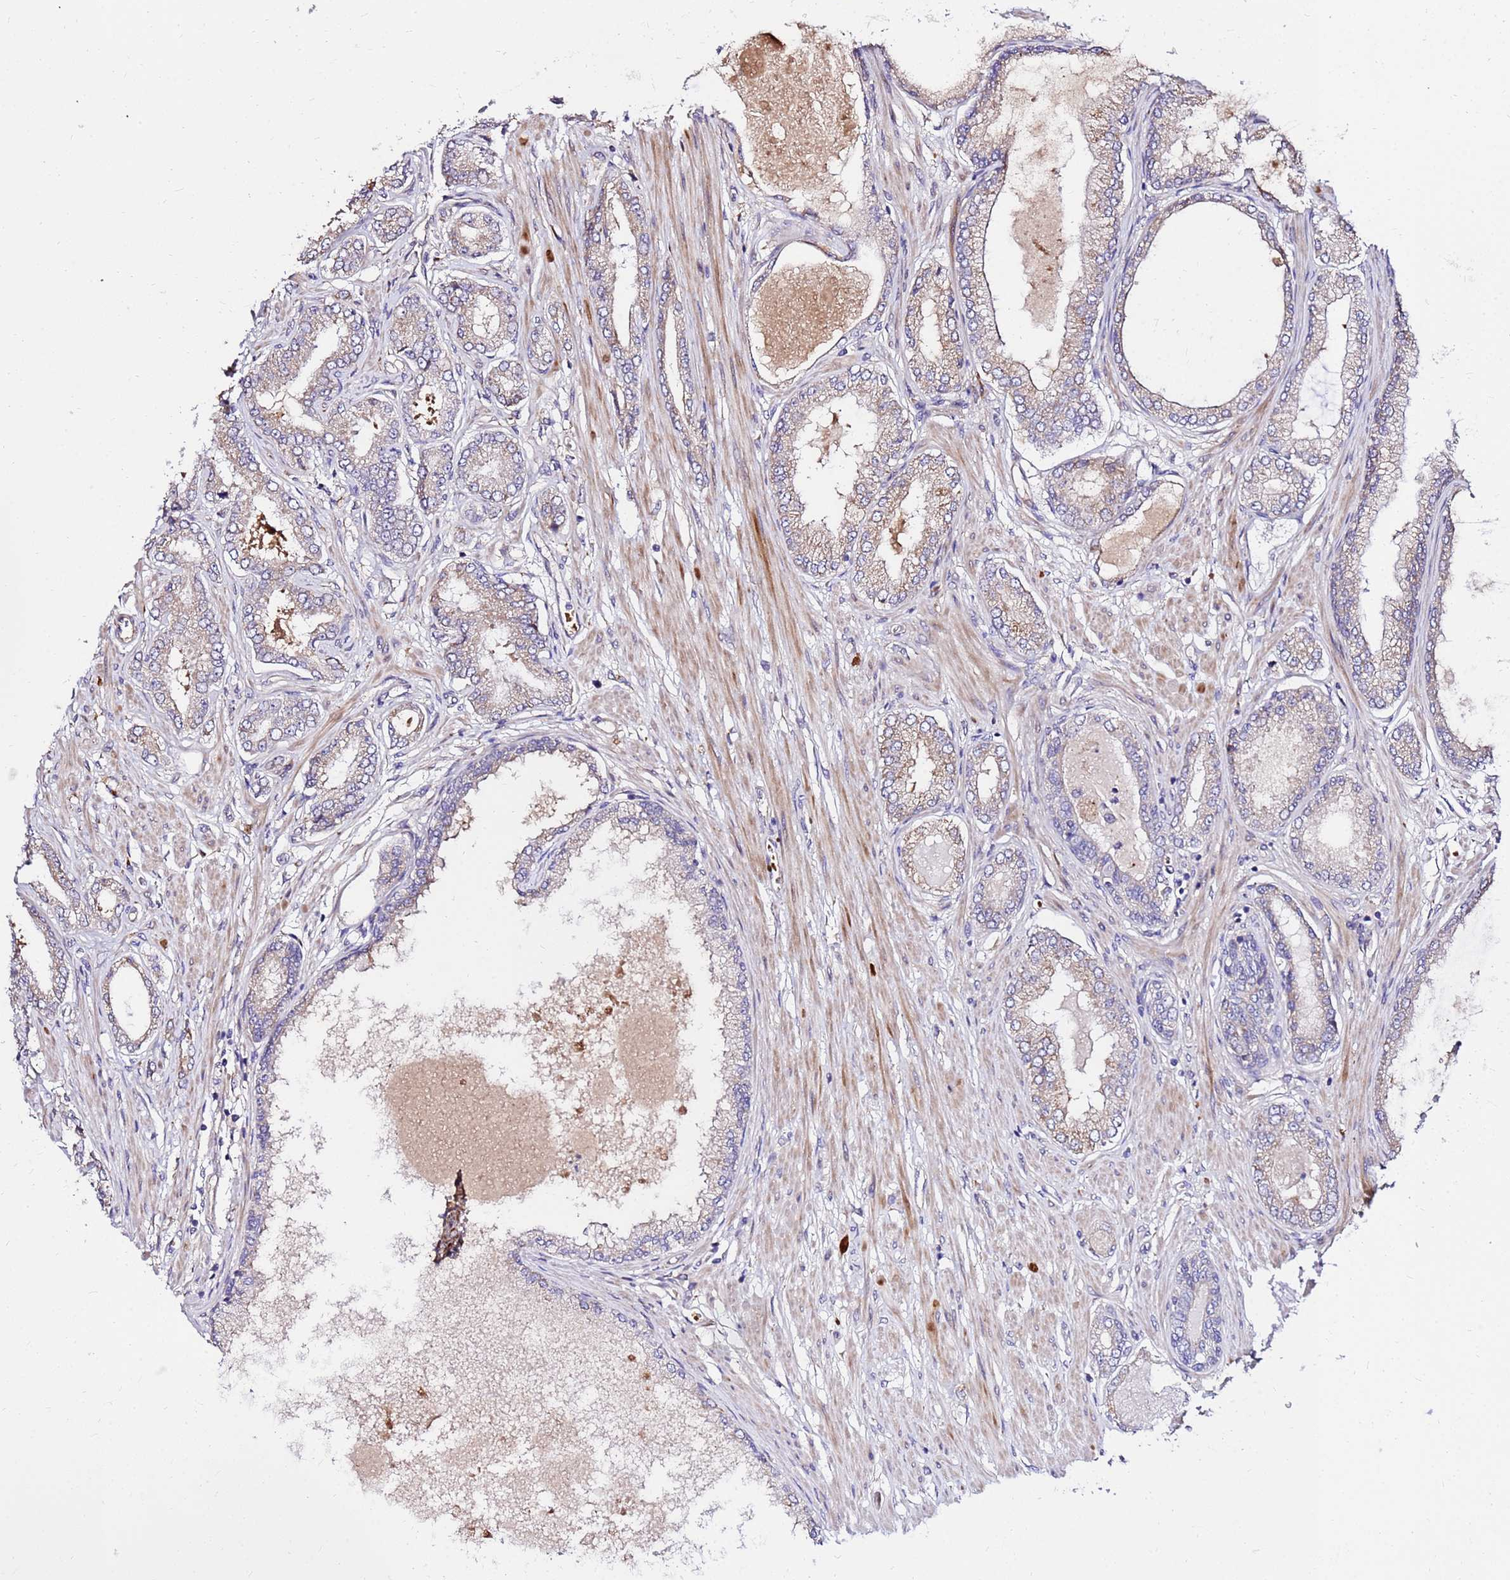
{"staining": {"intensity": "weak", "quantity": "25%-75%", "location": "cytoplasmic/membranous"}, "tissue": "prostate cancer", "cell_type": "Tumor cells", "image_type": "cancer", "snomed": [{"axis": "morphology", "description": "Adenocarcinoma, Low grade"}, {"axis": "topography", "description": "Prostate"}], "caption": "Tumor cells display weak cytoplasmic/membranous expression in approximately 25%-75% of cells in prostate cancer (low-grade adenocarcinoma).", "gene": "WWC2", "patient": {"sex": "male", "age": 63}}